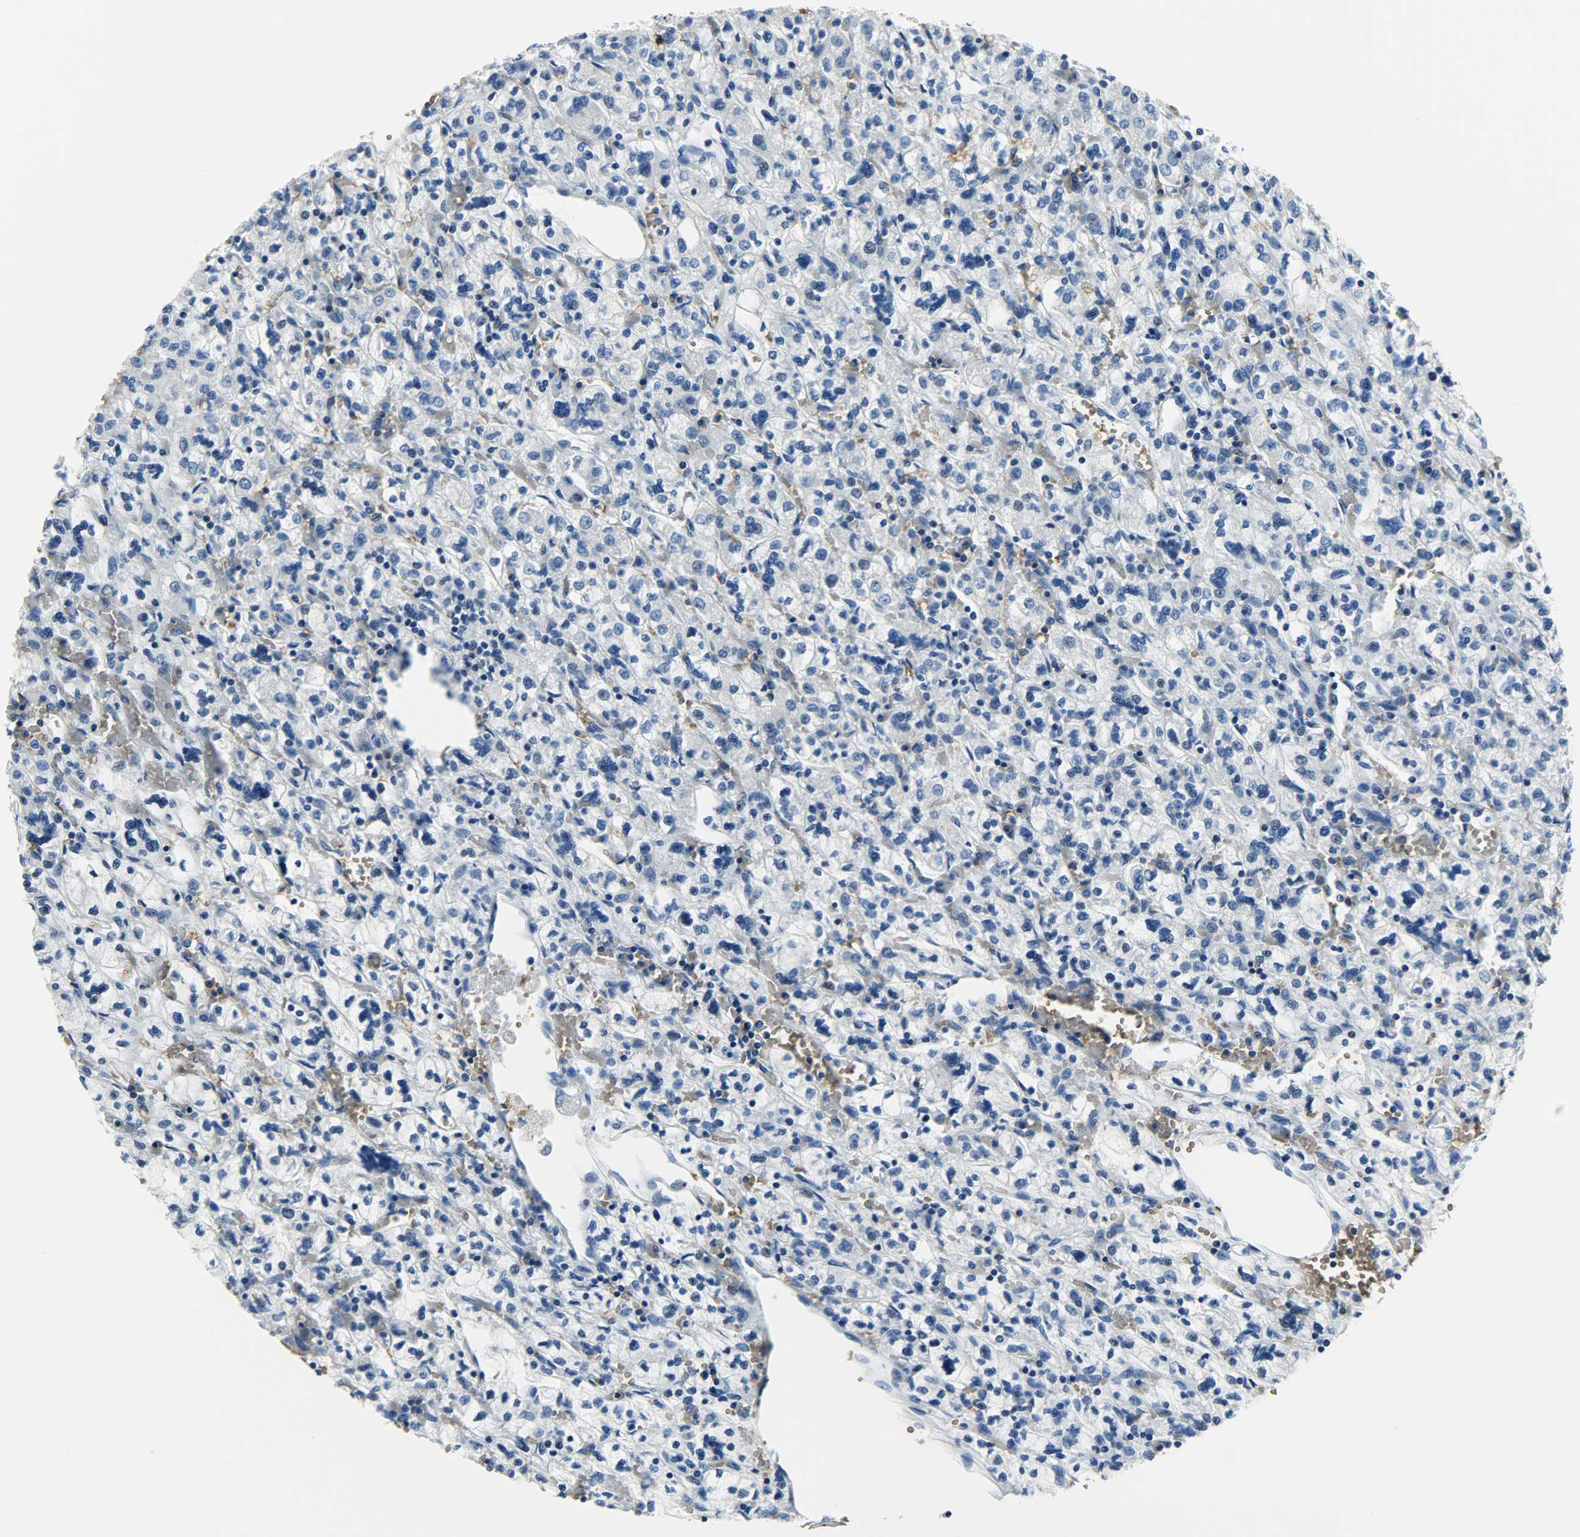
{"staining": {"intensity": "negative", "quantity": "none", "location": "none"}, "tissue": "renal cancer", "cell_type": "Tumor cells", "image_type": "cancer", "snomed": [{"axis": "morphology", "description": "Adenocarcinoma, NOS"}, {"axis": "topography", "description": "Kidney"}], "caption": "Renal adenocarcinoma was stained to show a protein in brown. There is no significant positivity in tumor cells. (IHC, brightfield microscopy, high magnification).", "gene": "SNAI1", "patient": {"sex": "female", "age": 83}}